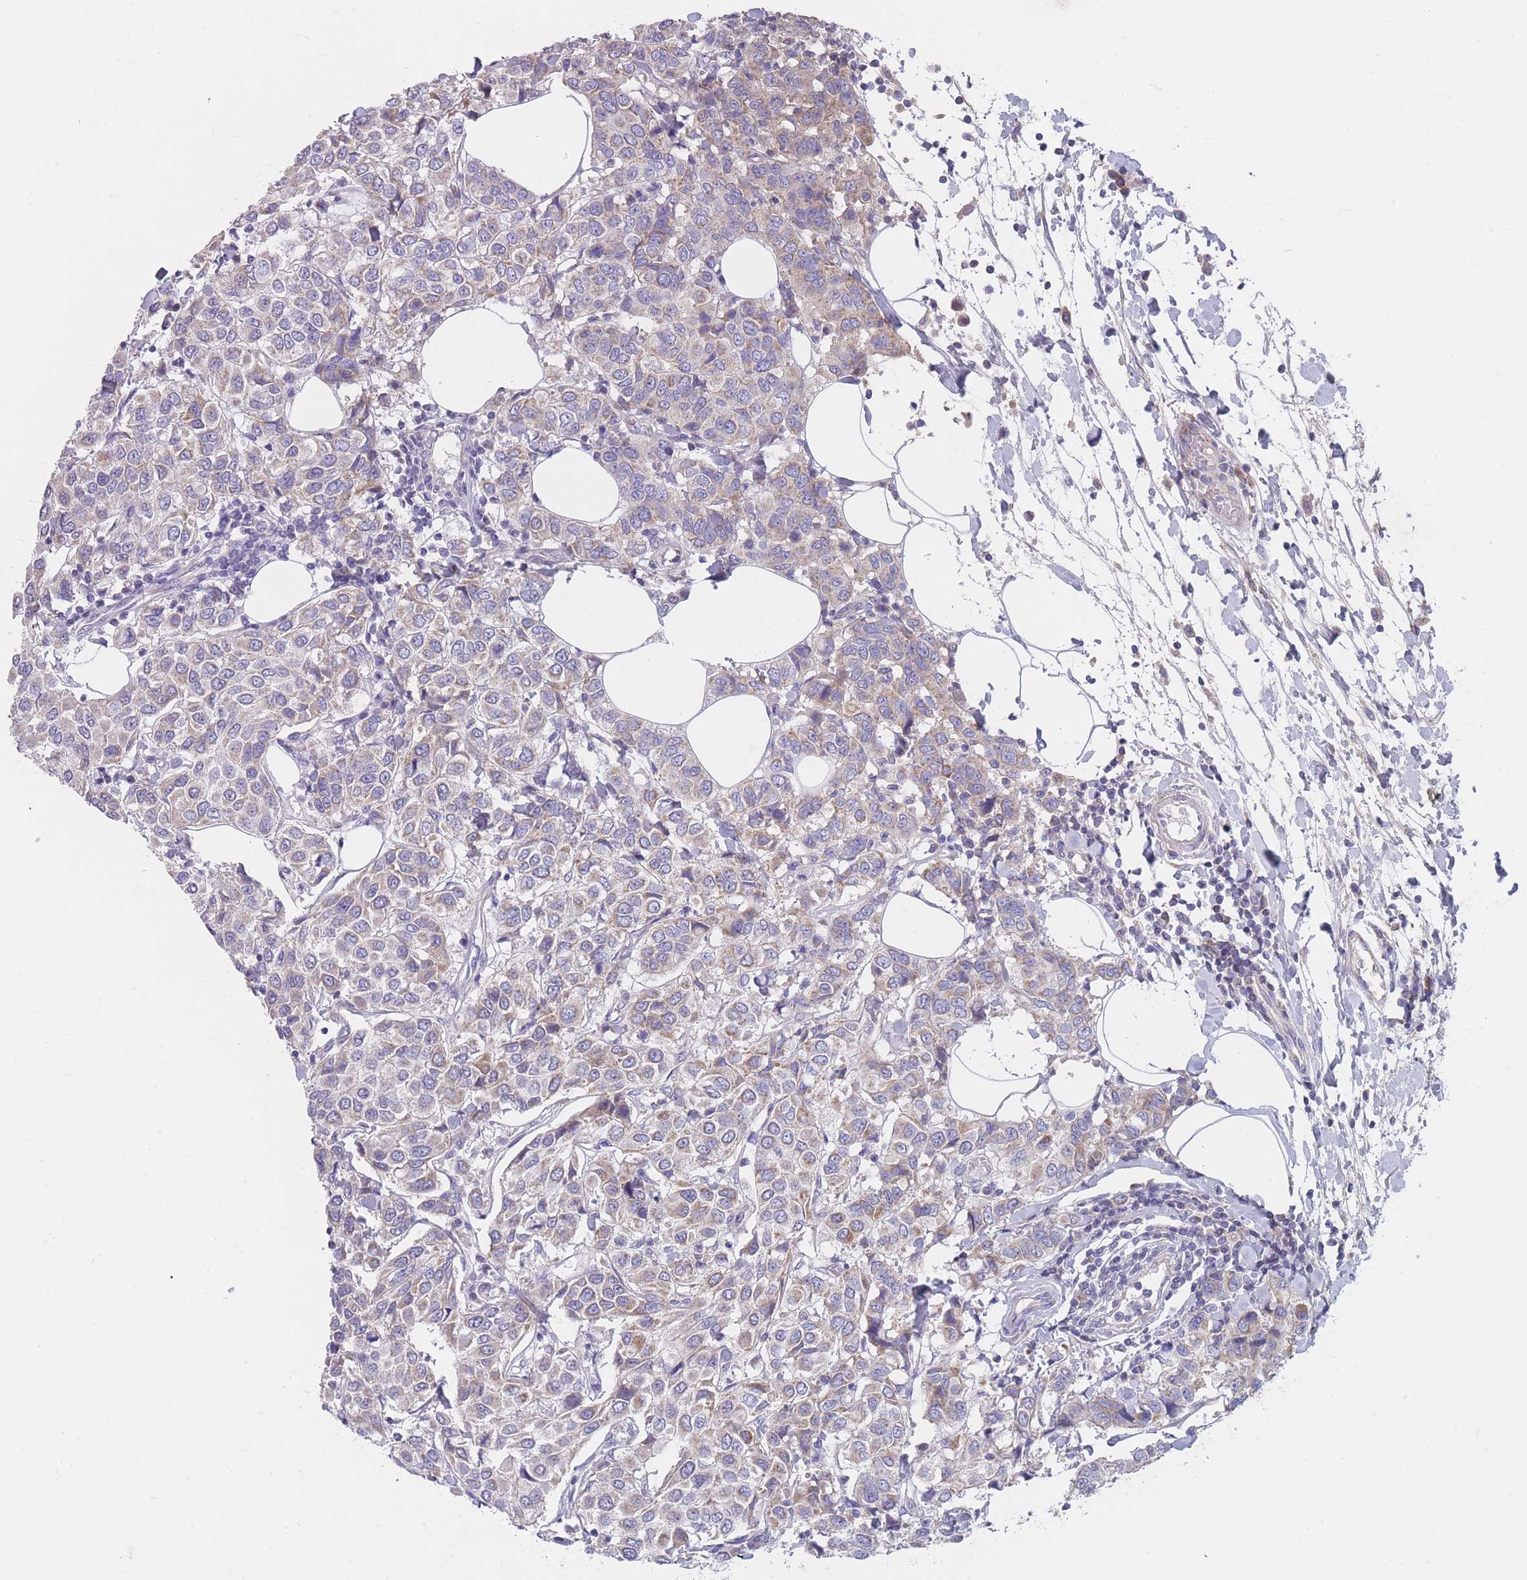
{"staining": {"intensity": "weak", "quantity": "25%-75%", "location": "cytoplasmic/membranous"}, "tissue": "breast cancer", "cell_type": "Tumor cells", "image_type": "cancer", "snomed": [{"axis": "morphology", "description": "Duct carcinoma"}, {"axis": "topography", "description": "Breast"}], "caption": "Breast infiltrating ductal carcinoma was stained to show a protein in brown. There is low levels of weak cytoplasmic/membranous positivity in approximately 25%-75% of tumor cells.", "gene": "MRPS14", "patient": {"sex": "female", "age": 55}}